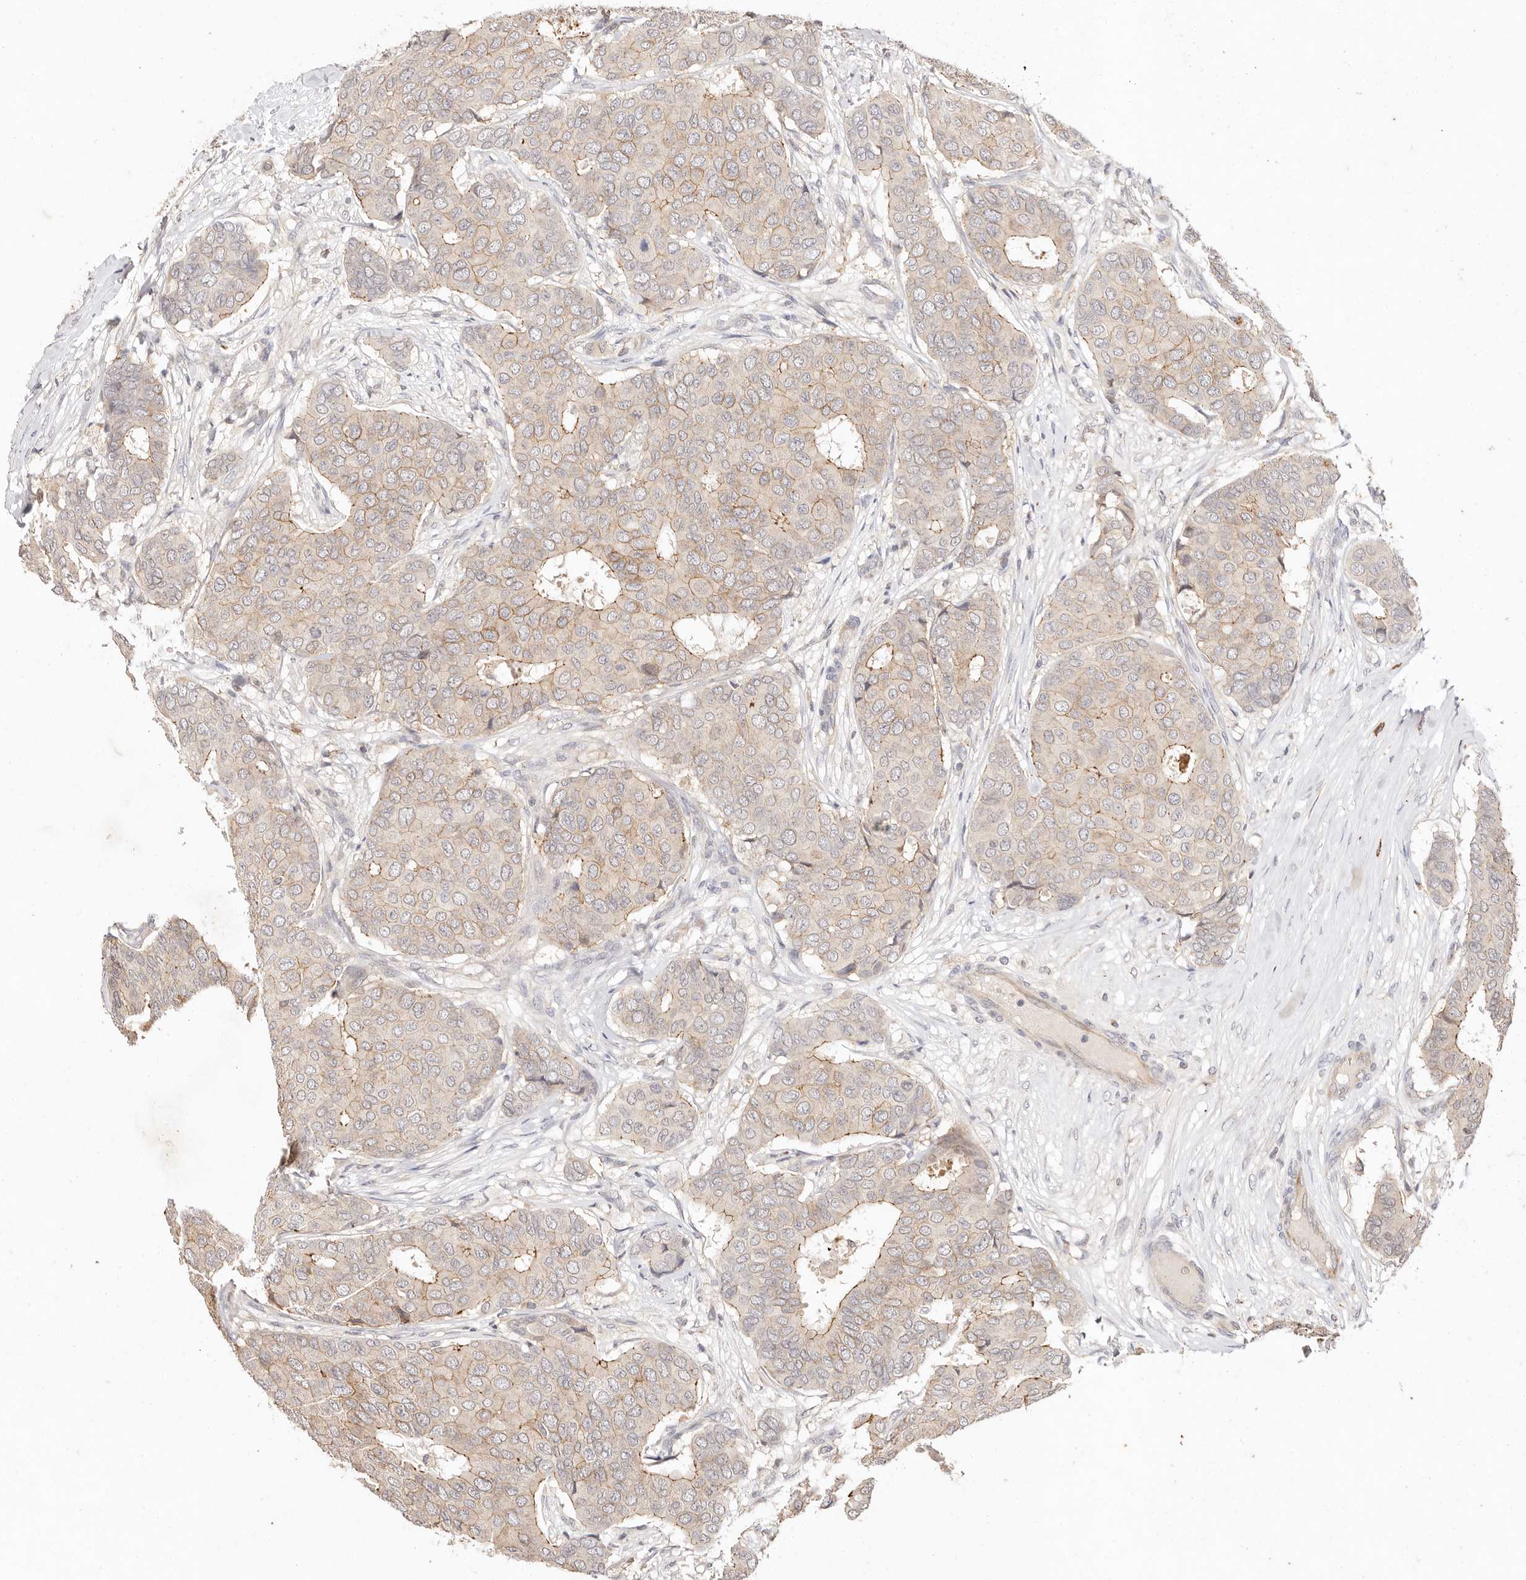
{"staining": {"intensity": "weak", "quantity": "25%-75%", "location": "cytoplasmic/membranous"}, "tissue": "breast cancer", "cell_type": "Tumor cells", "image_type": "cancer", "snomed": [{"axis": "morphology", "description": "Duct carcinoma"}, {"axis": "topography", "description": "Breast"}], "caption": "IHC (DAB (3,3'-diaminobenzidine)) staining of breast intraductal carcinoma reveals weak cytoplasmic/membranous protein expression in about 25%-75% of tumor cells. The staining was performed using DAB, with brown indicating positive protein expression. Nuclei are stained blue with hematoxylin.", "gene": "CXADR", "patient": {"sex": "female", "age": 75}}